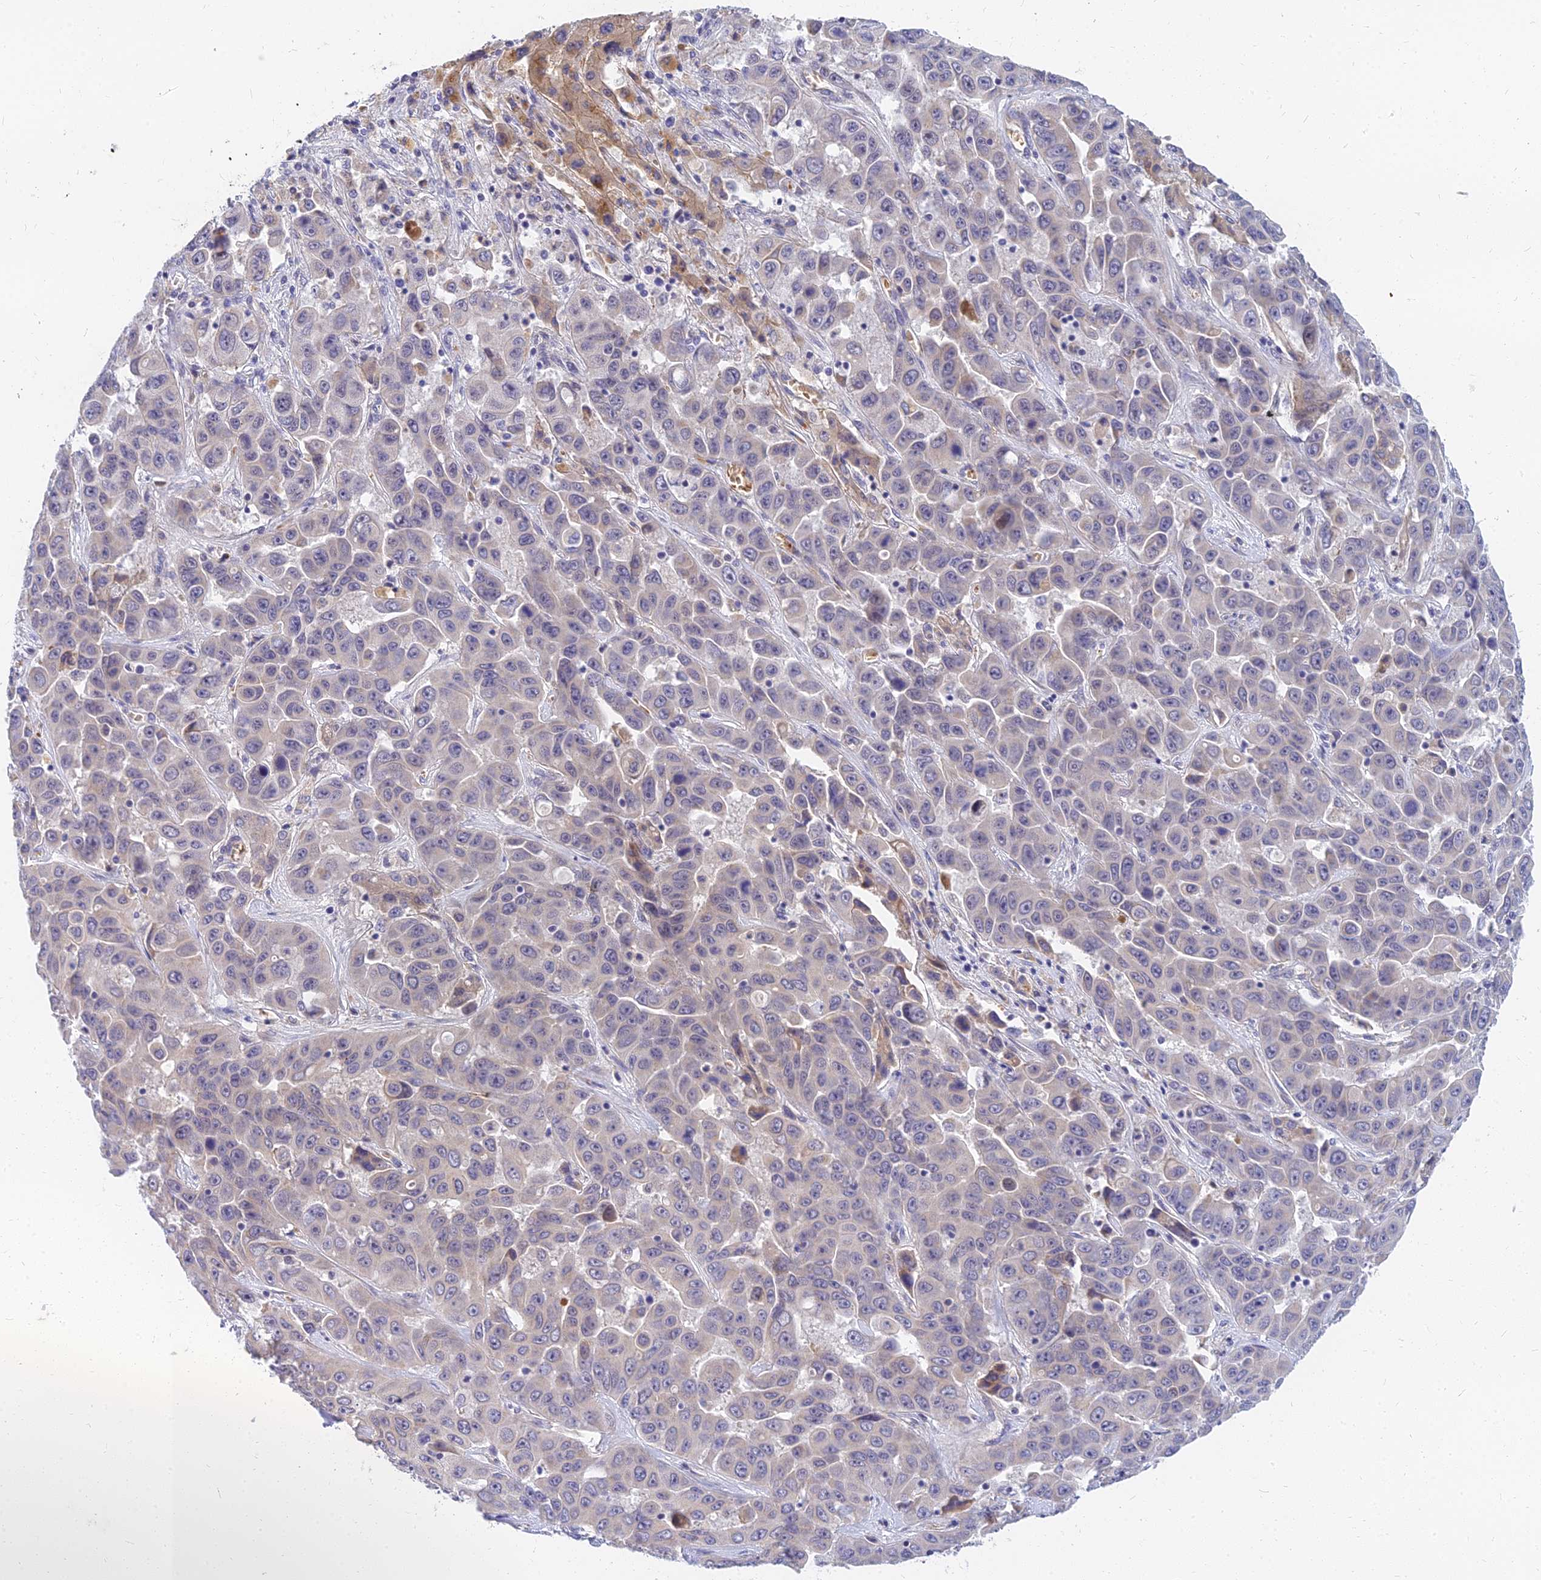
{"staining": {"intensity": "negative", "quantity": "none", "location": "none"}, "tissue": "liver cancer", "cell_type": "Tumor cells", "image_type": "cancer", "snomed": [{"axis": "morphology", "description": "Cholangiocarcinoma"}, {"axis": "topography", "description": "Liver"}], "caption": "High power microscopy histopathology image of an immunohistochemistry photomicrograph of cholangiocarcinoma (liver), revealing no significant positivity in tumor cells. (Stains: DAB immunohistochemistry (IHC) with hematoxylin counter stain, Microscopy: brightfield microscopy at high magnification).", "gene": "ANKS4B", "patient": {"sex": "female", "age": 52}}